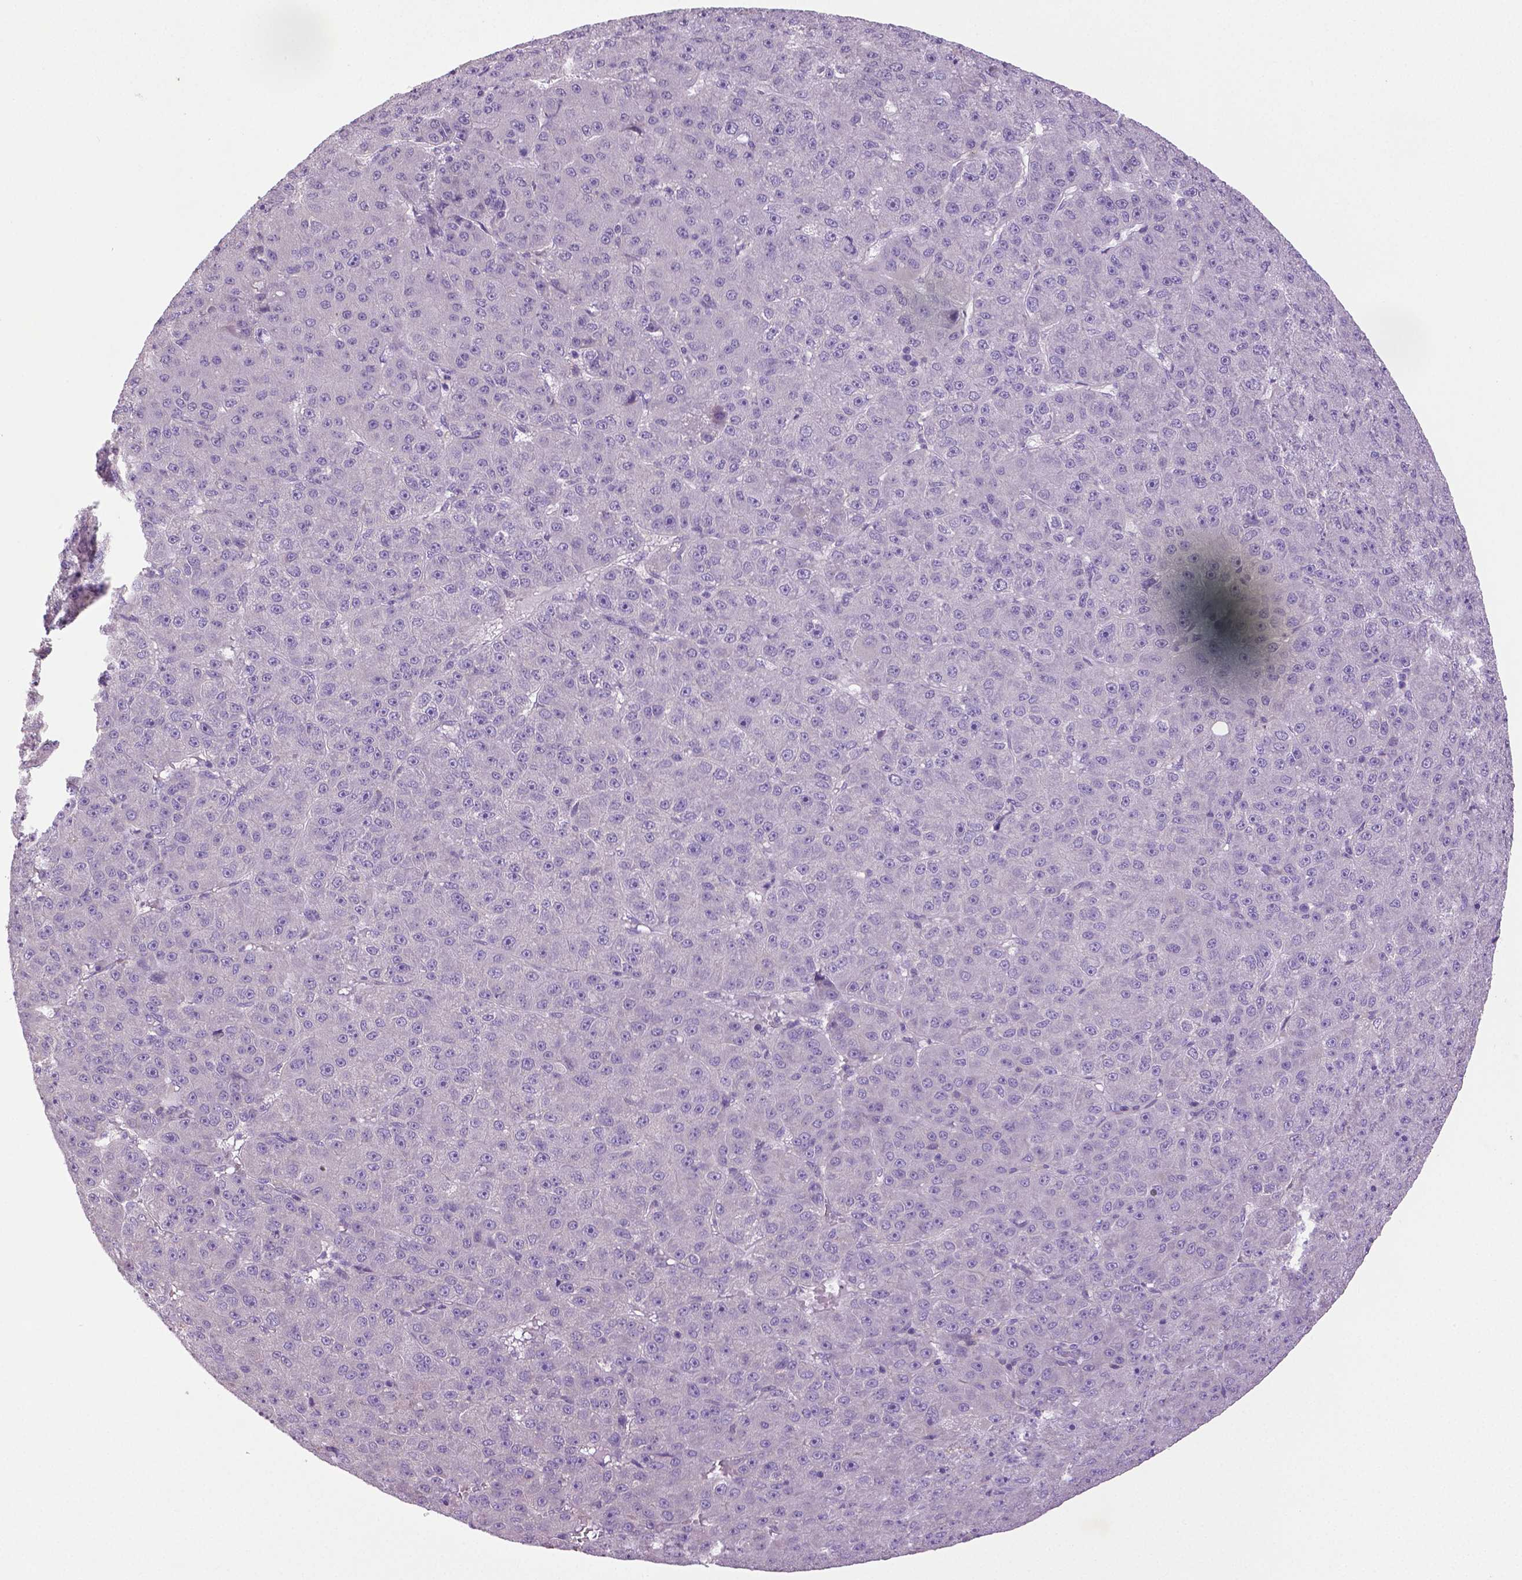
{"staining": {"intensity": "negative", "quantity": "none", "location": "none"}, "tissue": "liver cancer", "cell_type": "Tumor cells", "image_type": "cancer", "snomed": [{"axis": "morphology", "description": "Carcinoma, Hepatocellular, NOS"}, {"axis": "topography", "description": "Liver"}], "caption": "DAB immunohistochemical staining of human hepatocellular carcinoma (liver) shows no significant positivity in tumor cells. The staining is performed using DAB (3,3'-diaminobenzidine) brown chromogen with nuclei counter-stained in using hematoxylin.", "gene": "DNAH12", "patient": {"sex": "male", "age": 67}}